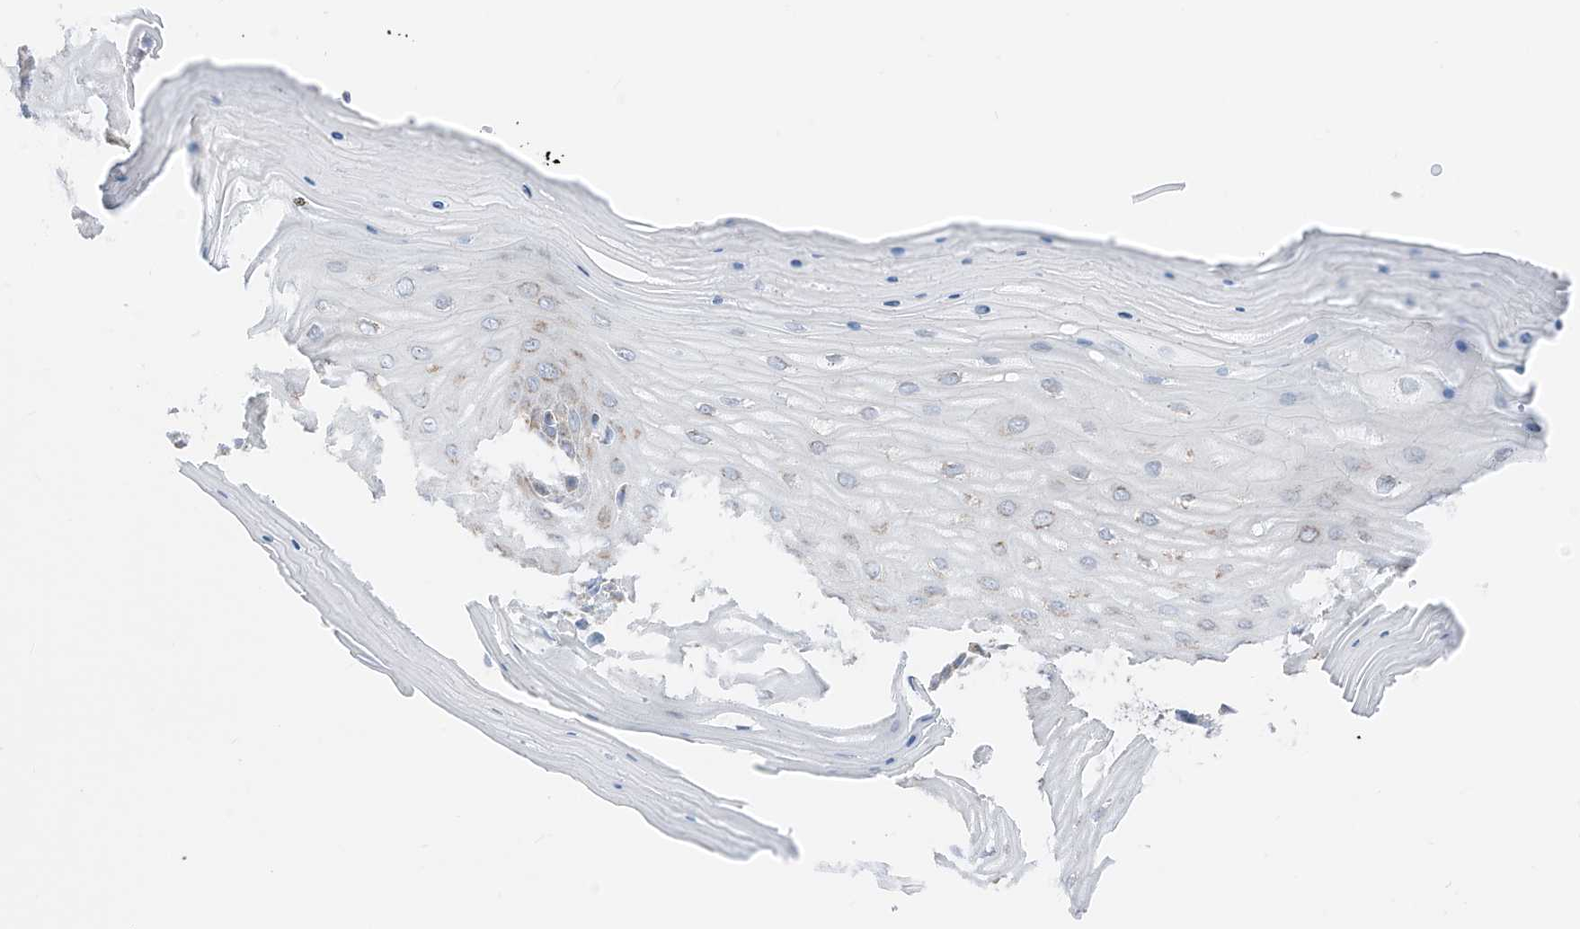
{"staining": {"intensity": "moderate", "quantity": "25%-75%", "location": "cytoplasmic/membranous"}, "tissue": "cervix", "cell_type": "Glandular cells", "image_type": "normal", "snomed": [{"axis": "morphology", "description": "Normal tissue, NOS"}, {"axis": "topography", "description": "Cervix"}], "caption": "Immunohistochemical staining of benign human cervix exhibits medium levels of moderate cytoplasmic/membranous staining in approximately 25%-75% of glandular cells. (brown staining indicates protein expression, while blue staining denotes nuclei).", "gene": "MRAP", "patient": {"sex": "female", "age": 55}}